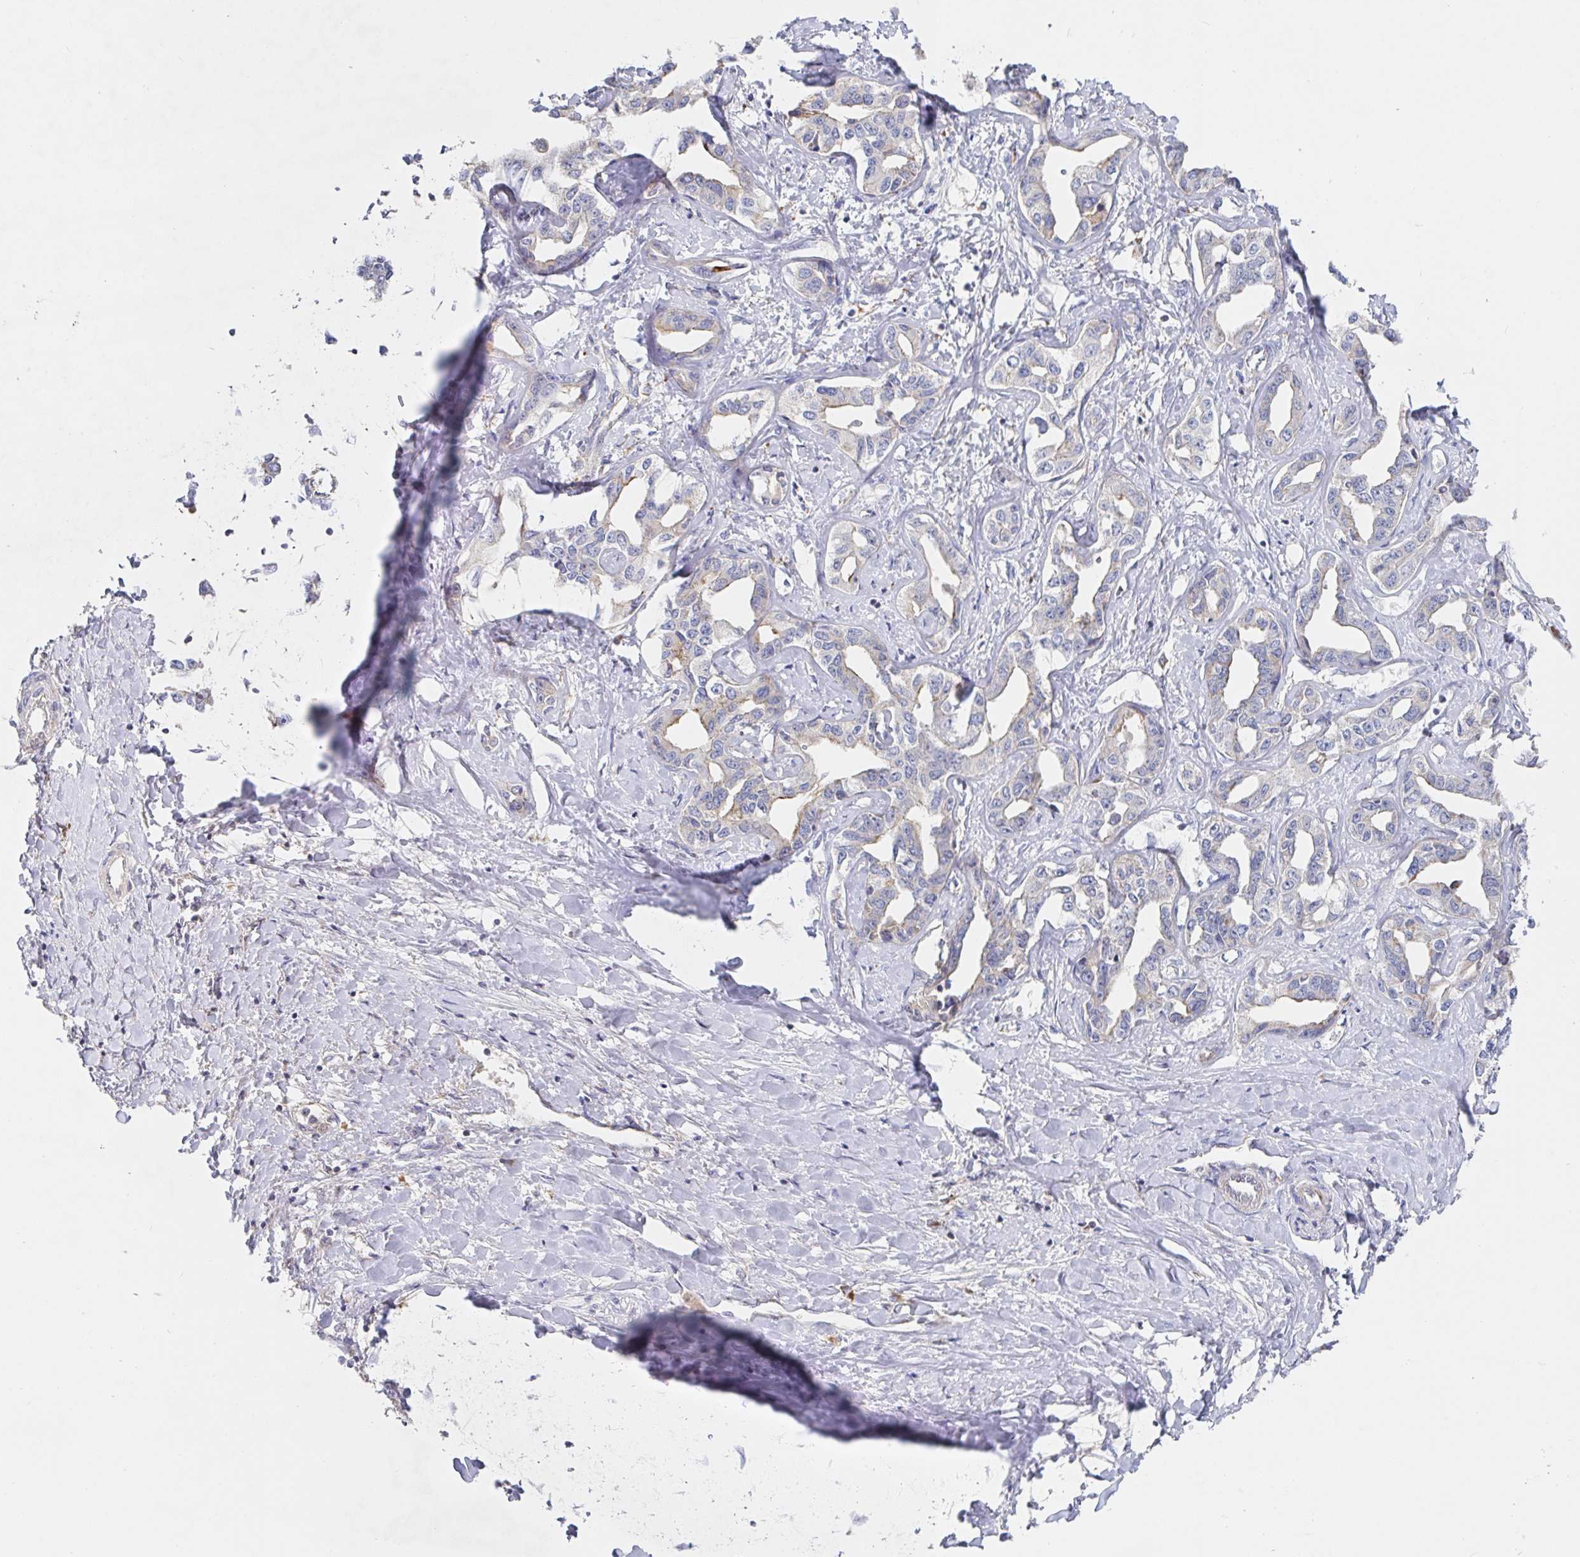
{"staining": {"intensity": "moderate", "quantity": "<25%", "location": "cytoplasmic/membranous"}, "tissue": "liver cancer", "cell_type": "Tumor cells", "image_type": "cancer", "snomed": [{"axis": "morphology", "description": "Cholangiocarcinoma"}, {"axis": "topography", "description": "Liver"}], "caption": "Protein expression analysis of liver cancer shows moderate cytoplasmic/membranous expression in about <25% of tumor cells.", "gene": "IRAK2", "patient": {"sex": "male", "age": 59}}